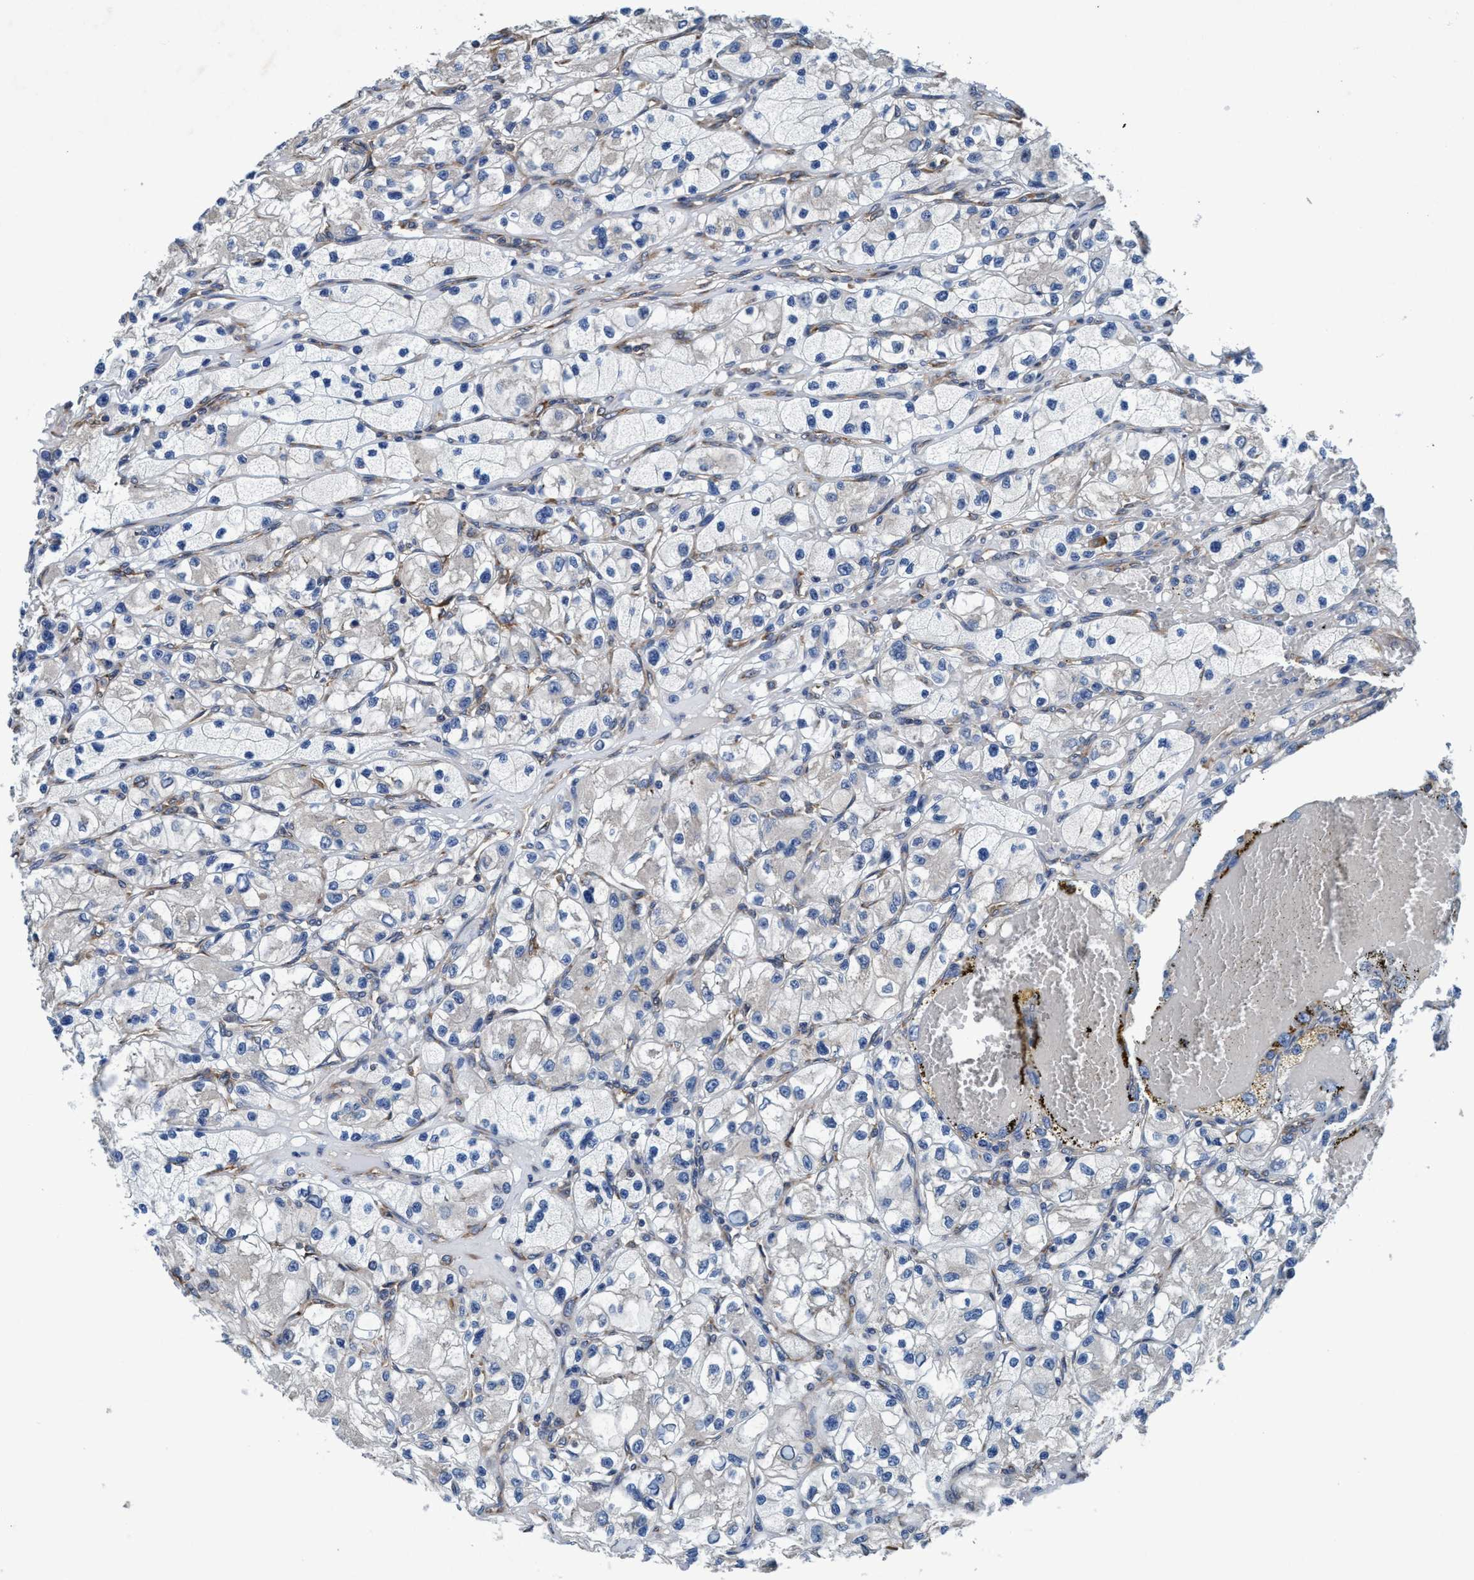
{"staining": {"intensity": "negative", "quantity": "none", "location": "none"}, "tissue": "renal cancer", "cell_type": "Tumor cells", "image_type": "cancer", "snomed": [{"axis": "morphology", "description": "Adenocarcinoma, NOS"}, {"axis": "topography", "description": "Kidney"}], "caption": "This is an IHC histopathology image of renal cancer. There is no staining in tumor cells.", "gene": "ENDOG", "patient": {"sex": "female", "age": 57}}